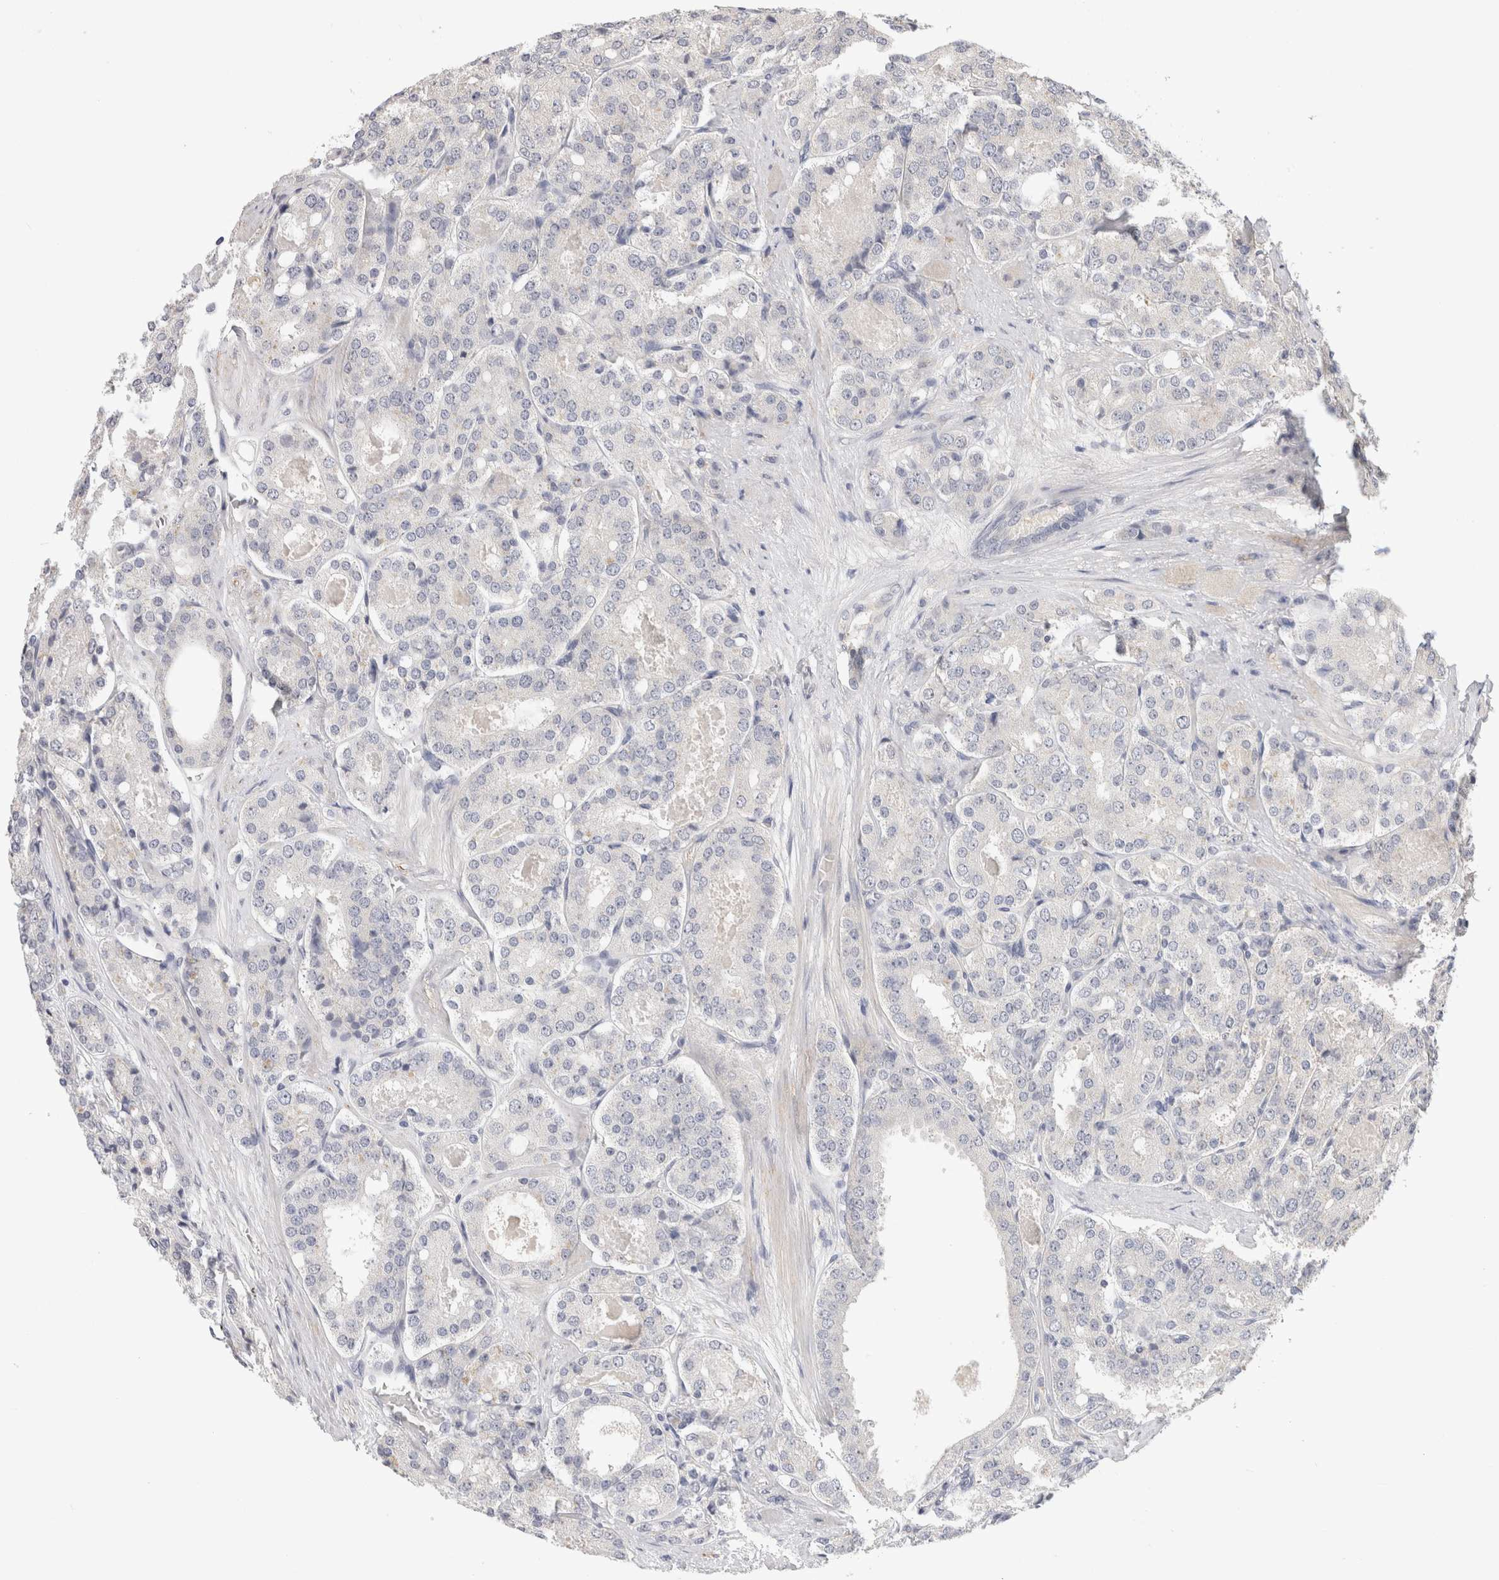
{"staining": {"intensity": "negative", "quantity": "none", "location": "none"}, "tissue": "prostate cancer", "cell_type": "Tumor cells", "image_type": "cancer", "snomed": [{"axis": "morphology", "description": "Adenocarcinoma, High grade"}, {"axis": "topography", "description": "Prostate"}], "caption": "There is no significant expression in tumor cells of prostate cancer (high-grade adenocarcinoma).", "gene": "CHRM4", "patient": {"sex": "male", "age": 65}}